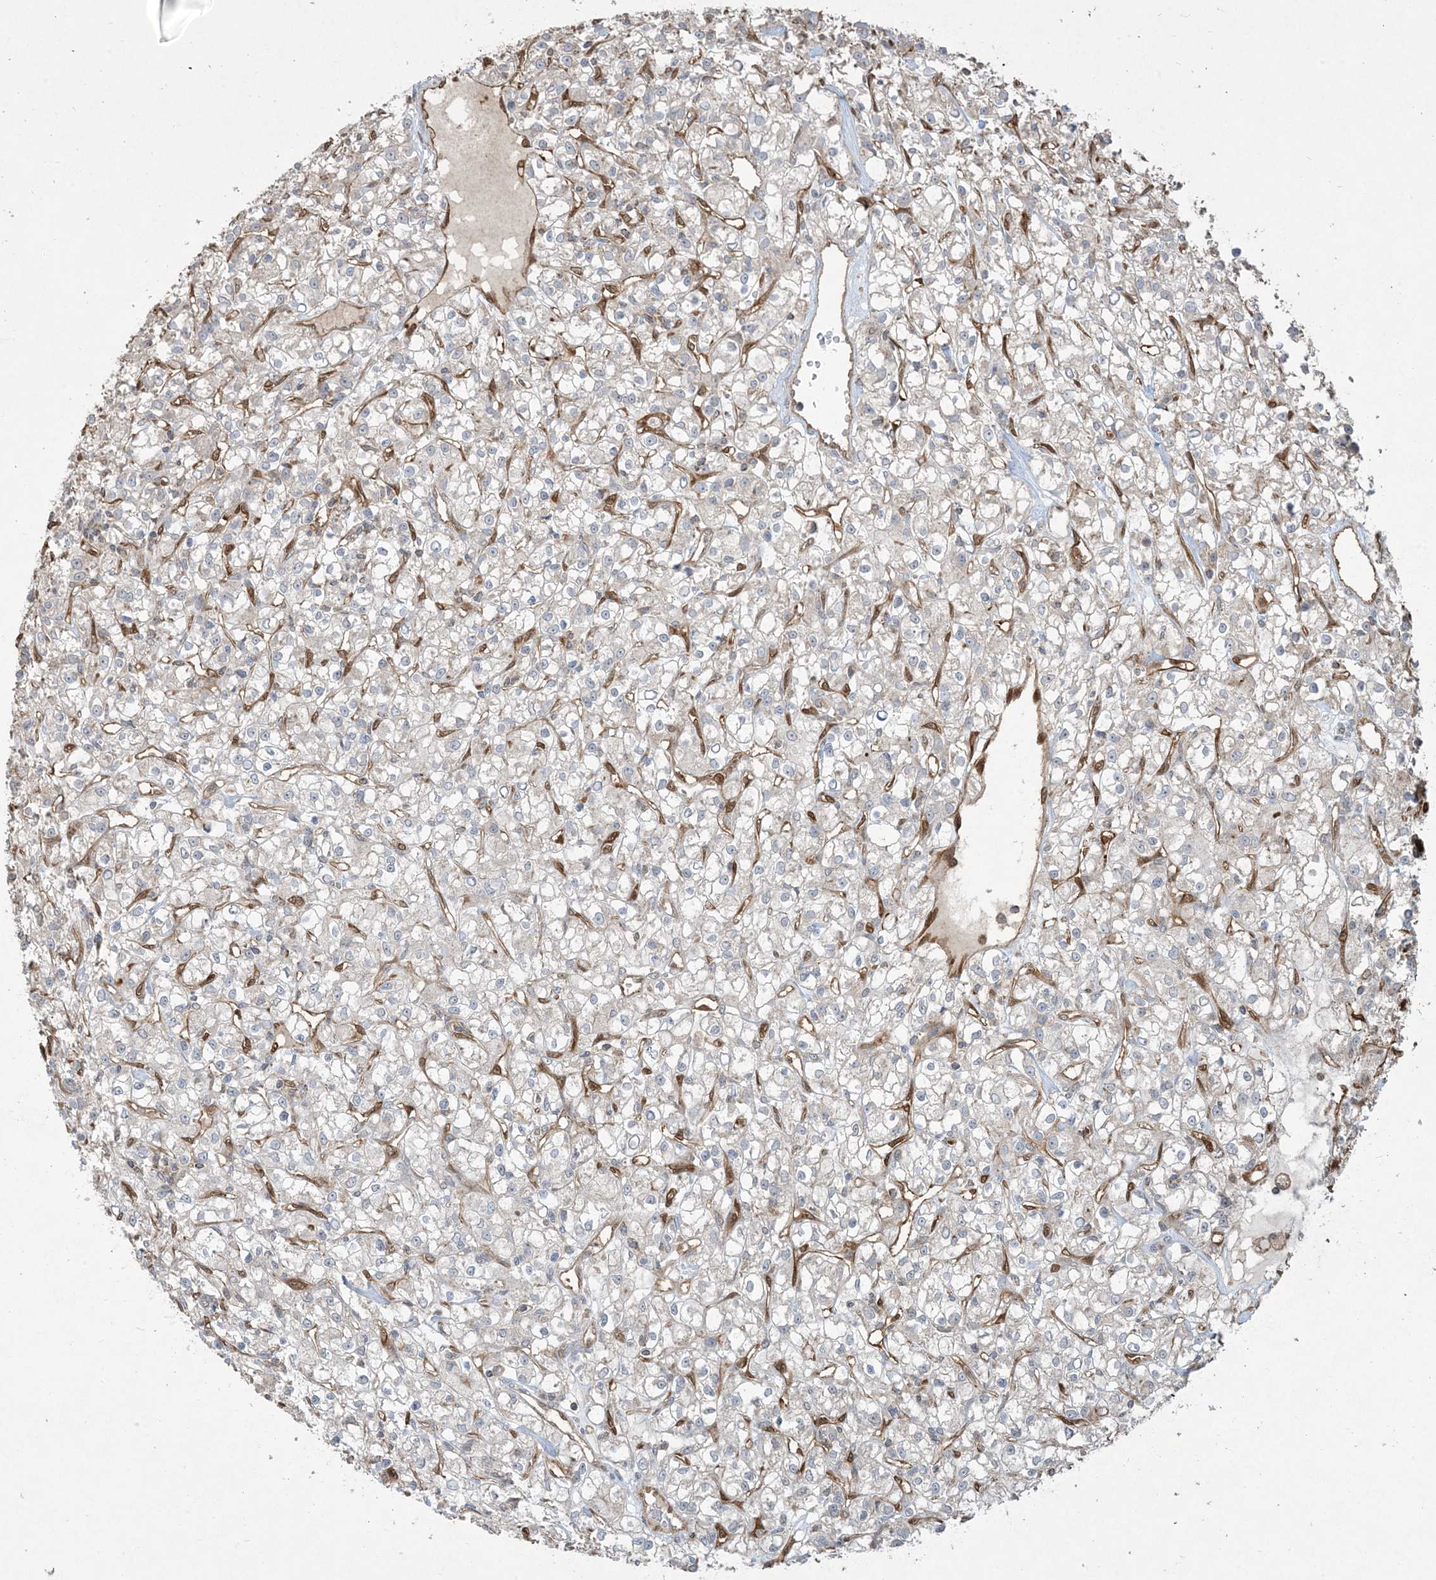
{"staining": {"intensity": "negative", "quantity": "none", "location": "none"}, "tissue": "renal cancer", "cell_type": "Tumor cells", "image_type": "cancer", "snomed": [{"axis": "morphology", "description": "Adenocarcinoma, NOS"}, {"axis": "topography", "description": "Kidney"}], "caption": "Immunohistochemistry of renal adenocarcinoma reveals no expression in tumor cells. (DAB immunohistochemistry with hematoxylin counter stain).", "gene": "PPM1F", "patient": {"sex": "female", "age": 59}}